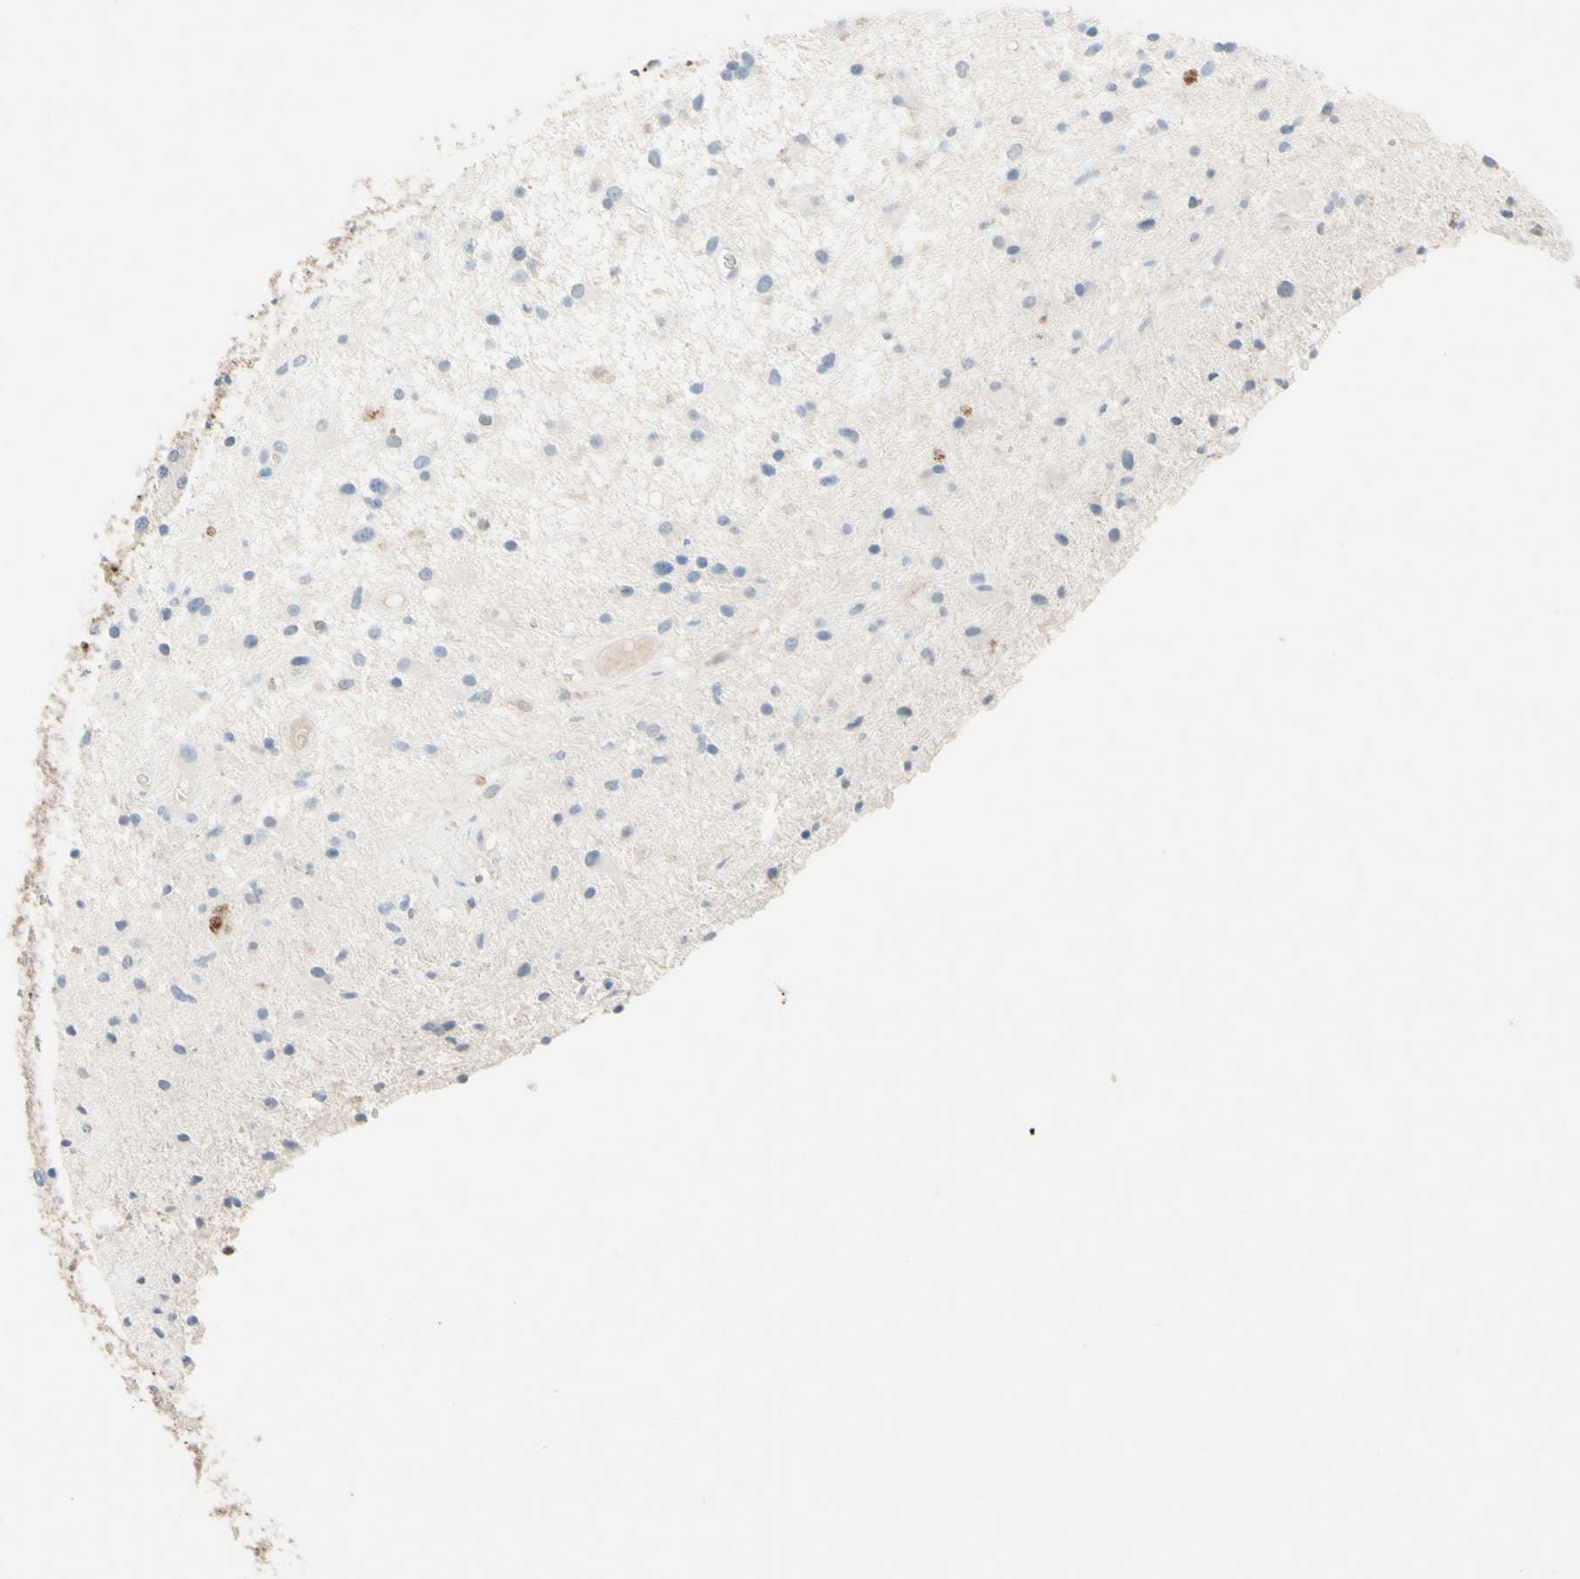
{"staining": {"intensity": "negative", "quantity": "none", "location": "none"}, "tissue": "glioma", "cell_type": "Tumor cells", "image_type": "cancer", "snomed": [{"axis": "morphology", "description": "Glioma, malignant, High grade"}, {"axis": "topography", "description": "Brain"}], "caption": "This is an immunohistochemistry (IHC) histopathology image of human glioma. There is no positivity in tumor cells.", "gene": "NFKBIZ", "patient": {"sex": "male", "age": 33}}